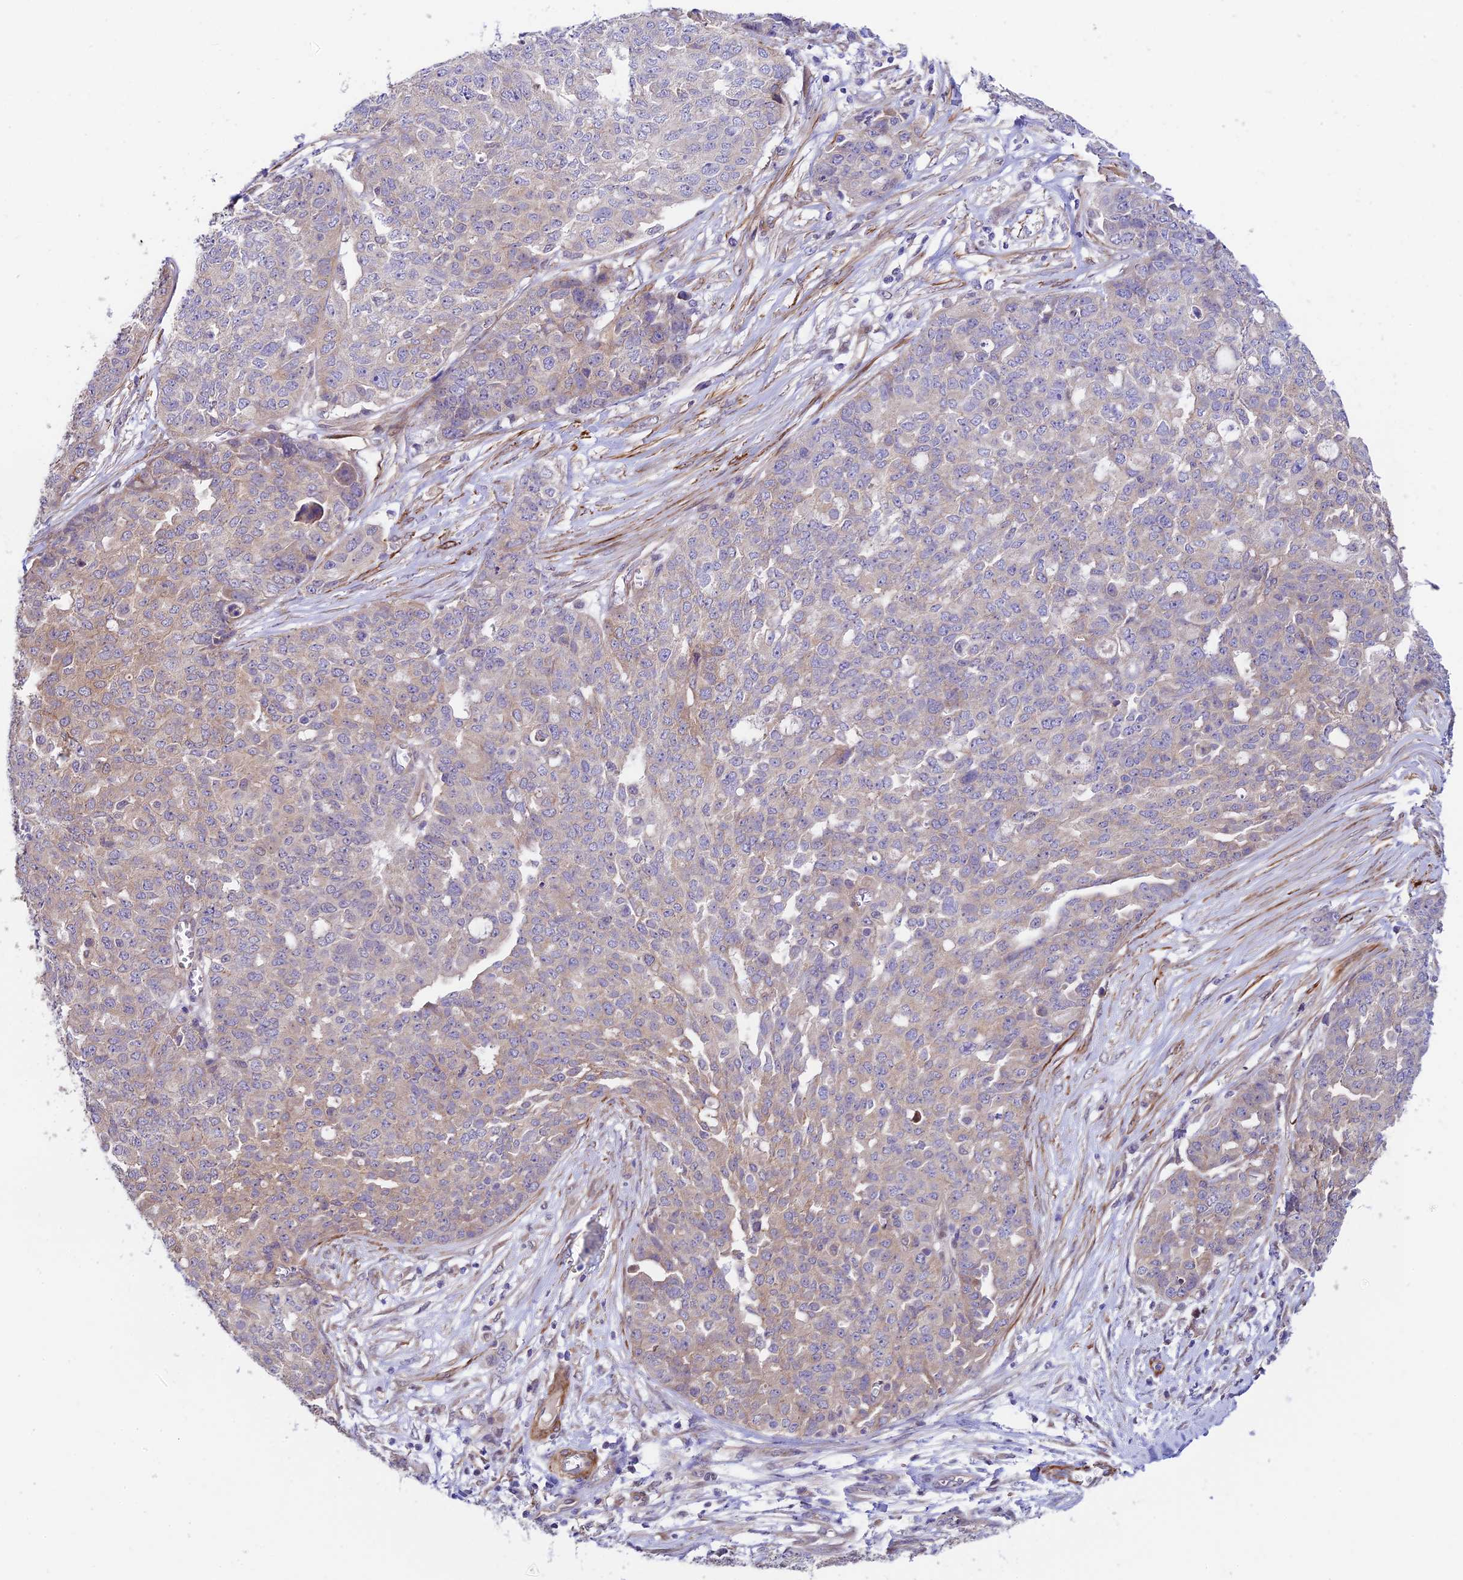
{"staining": {"intensity": "weak", "quantity": "<25%", "location": "cytoplasmic/membranous"}, "tissue": "ovarian cancer", "cell_type": "Tumor cells", "image_type": "cancer", "snomed": [{"axis": "morphology", "description": "Cystadenocarcinoma, serous, NOS"}, {"axis": "topography", "description": "Soft tissue"}, {"axis": "topography", "description": "Ovary"}], "caption": "Human serous cystadenocarcinoma (ovarian) stained for a protein using IHC reveals no staining in tumor cells.", "gene": "ANKRD50", "patient": {"sex": "female", "age": 57}}